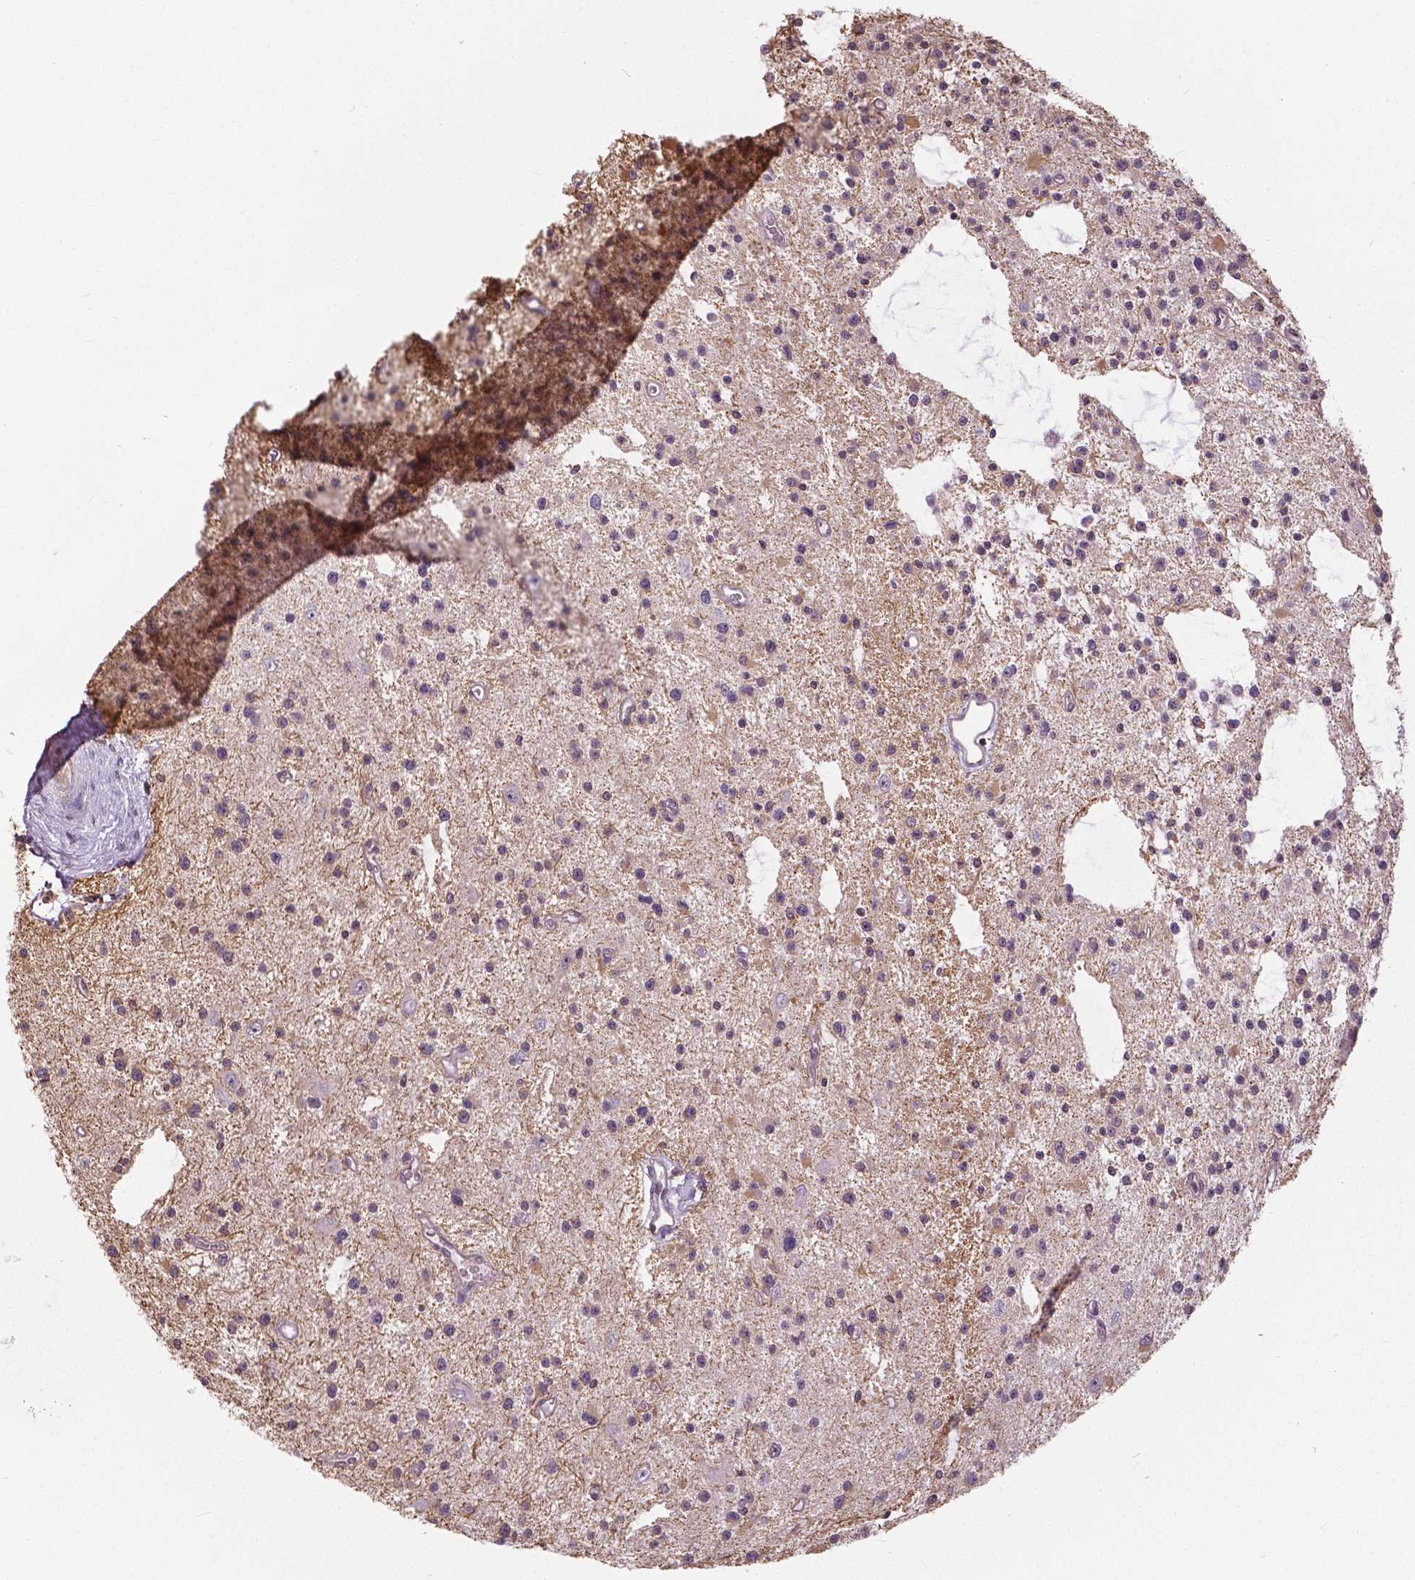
{"staining": {"intensity": "negative", "quantity": "none", "location": "none"}, "tissue": "glioma", "cell_type": "Tumor cells", "image_type": "cancer", "snomed": [{"axis": "morphology", "description": "Glioma, malignant, Low grade"}, {"axis": "topography", "description": "Brain"}], "caption": "This is an IHC photomicrograph of human malignant low-grade glioma. There is no expression in tumor cells.", "gene": "ANXA13", "patient": {"sex": "male", "age": 43}}